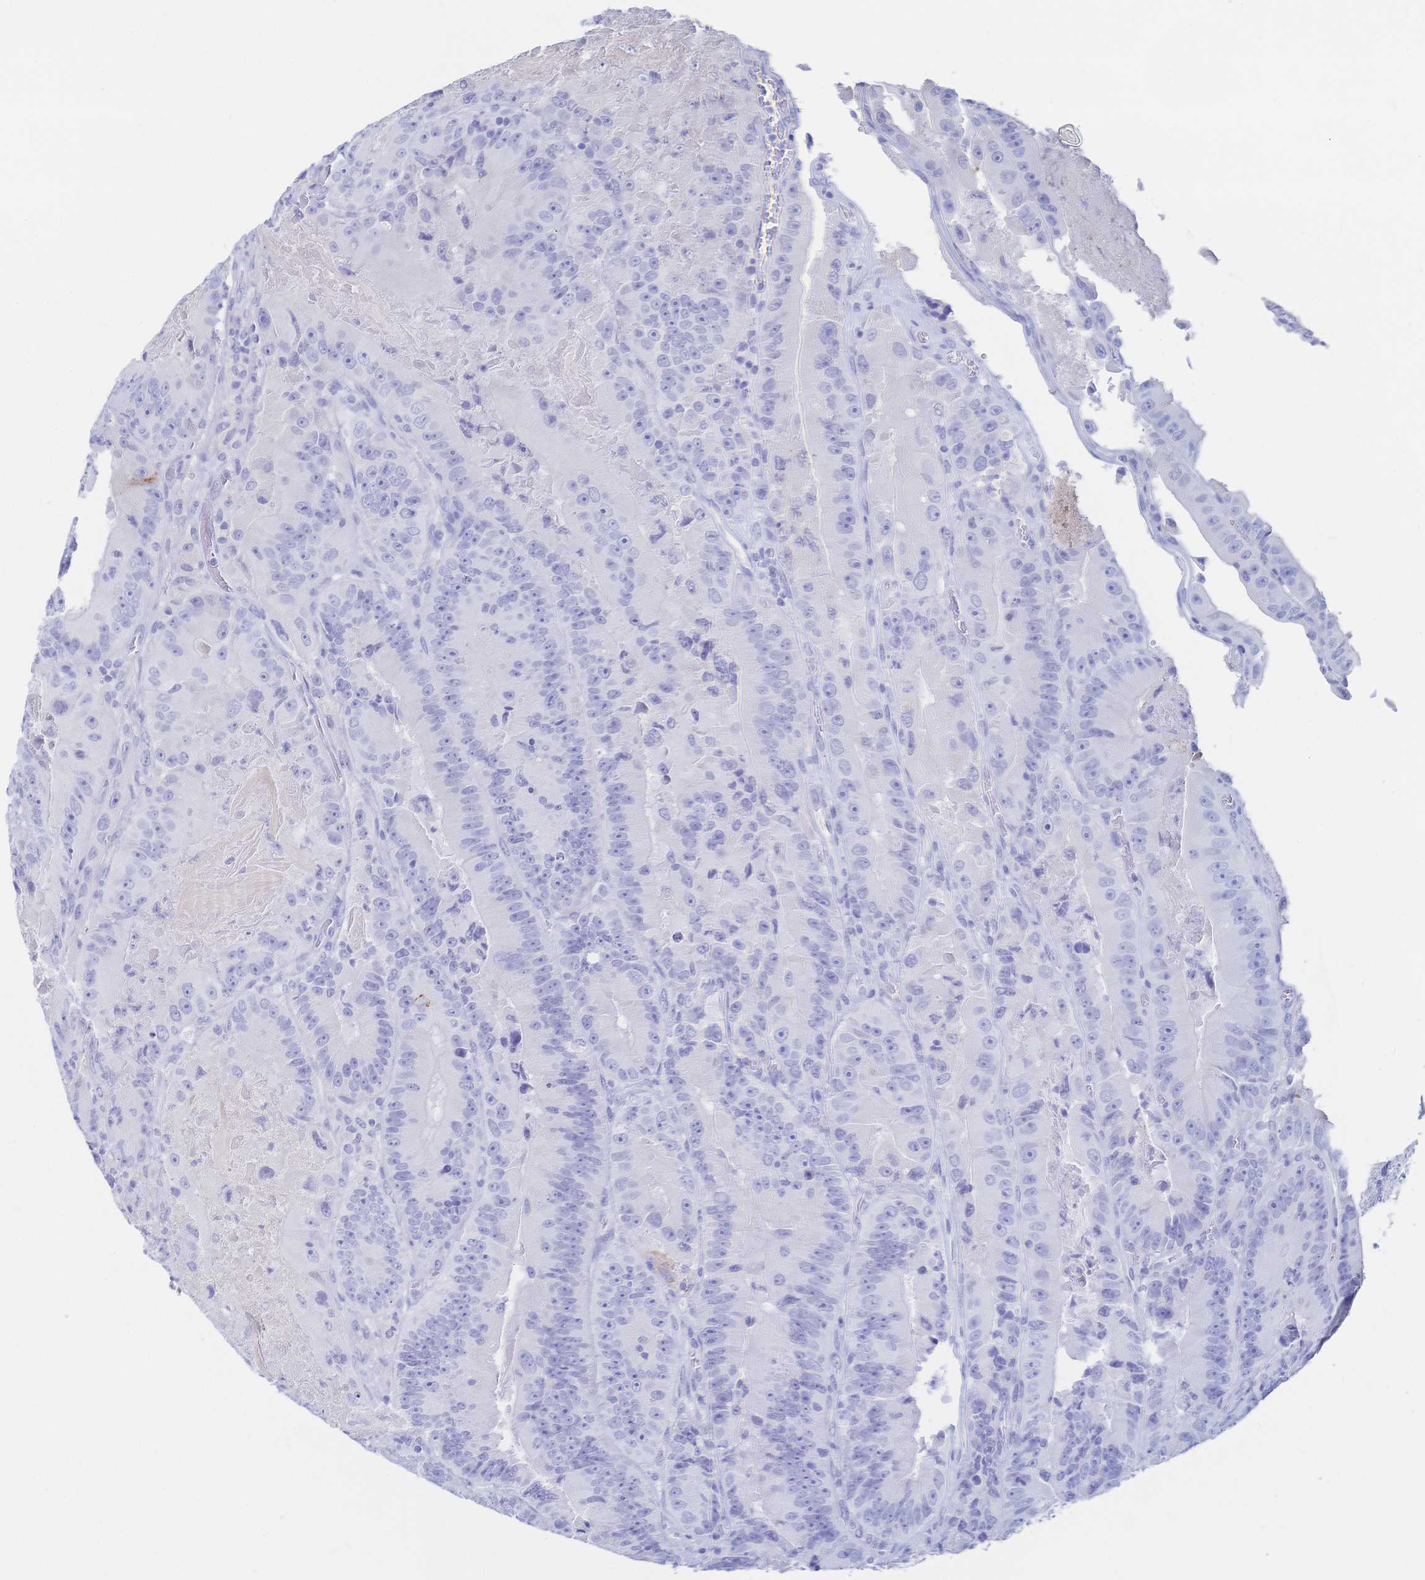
{"staining": {"intensity": "negative", "quantity": "none", "location": "none"}, "tissue": "colorectal cancer", "cell_type": "Tumor cells", "image_type": "cancer", "snomed": [{"axis": "morphology", "description": "Adenocarcinoma, NOS"}, {"axis": "topography", "description": "Colon"}], "caption": "Photomicrograph shows no protein expression in tumor cells of colorectal cancer tissue. (Stains: DAB immunohistochemistry (IHC) with hematoxylin counter stain, Microscopy: brightfield microscopy at high magnification).", "gene": "IL2RB", "patient": {"sex": "female", "age": 86}}